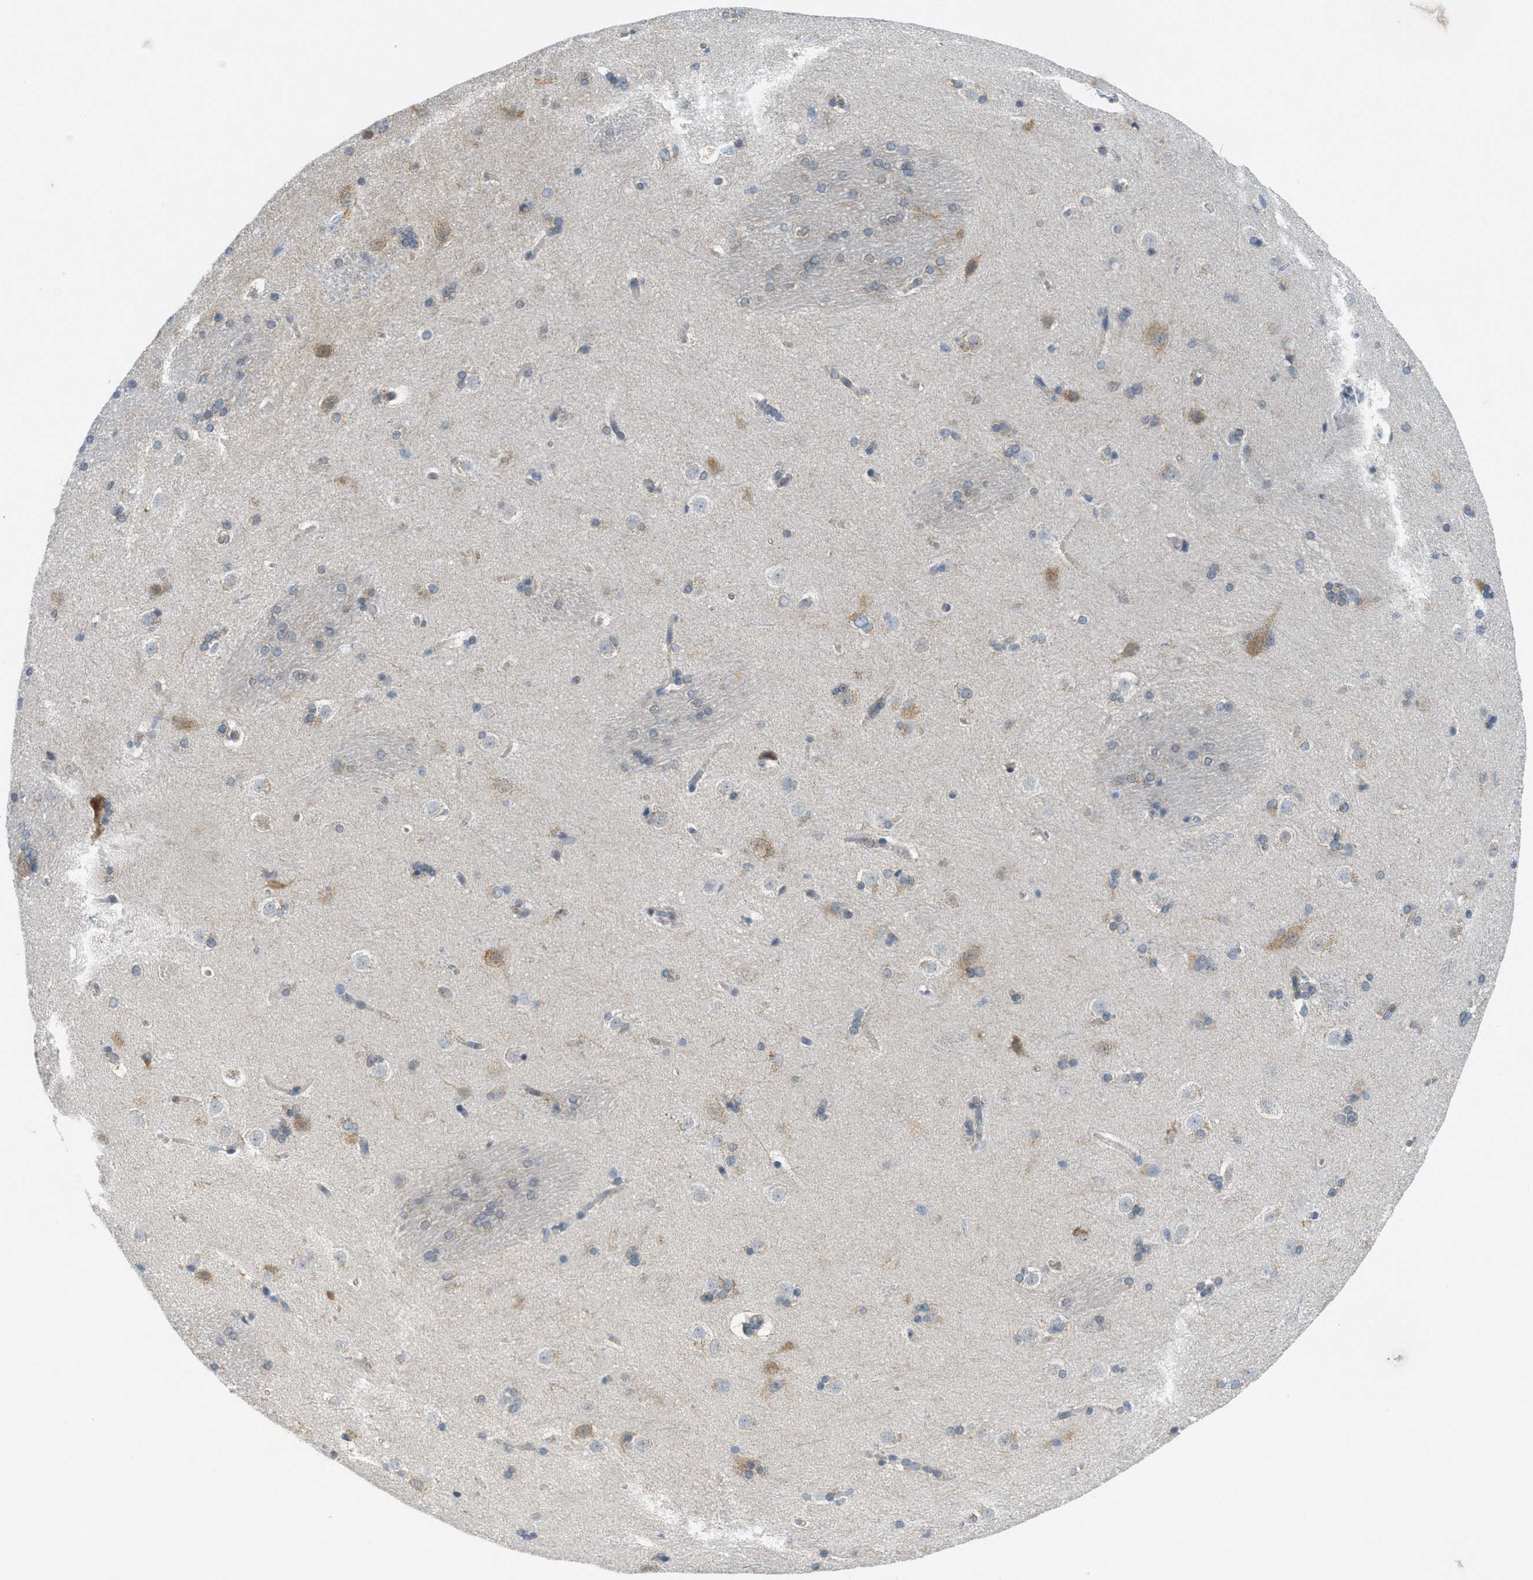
{"staining": {"intensity": "negative", "quantity": "none", "location": "none"}, "tissue": "caudate", "cell_type": "Glial cells", "image_type": "normal", "snomed": [{"axis": "morphology", "description": "Normal tissue, NOS"}, {"axis": "topography", "description": "Lateral ventricle wall"}], "caption": "Immunohistochemistry of unremarkable caudate shows no positivity in glial cells.", "gene": "ZFYVE9", "patient": {"sex": "female", "age": 19}}